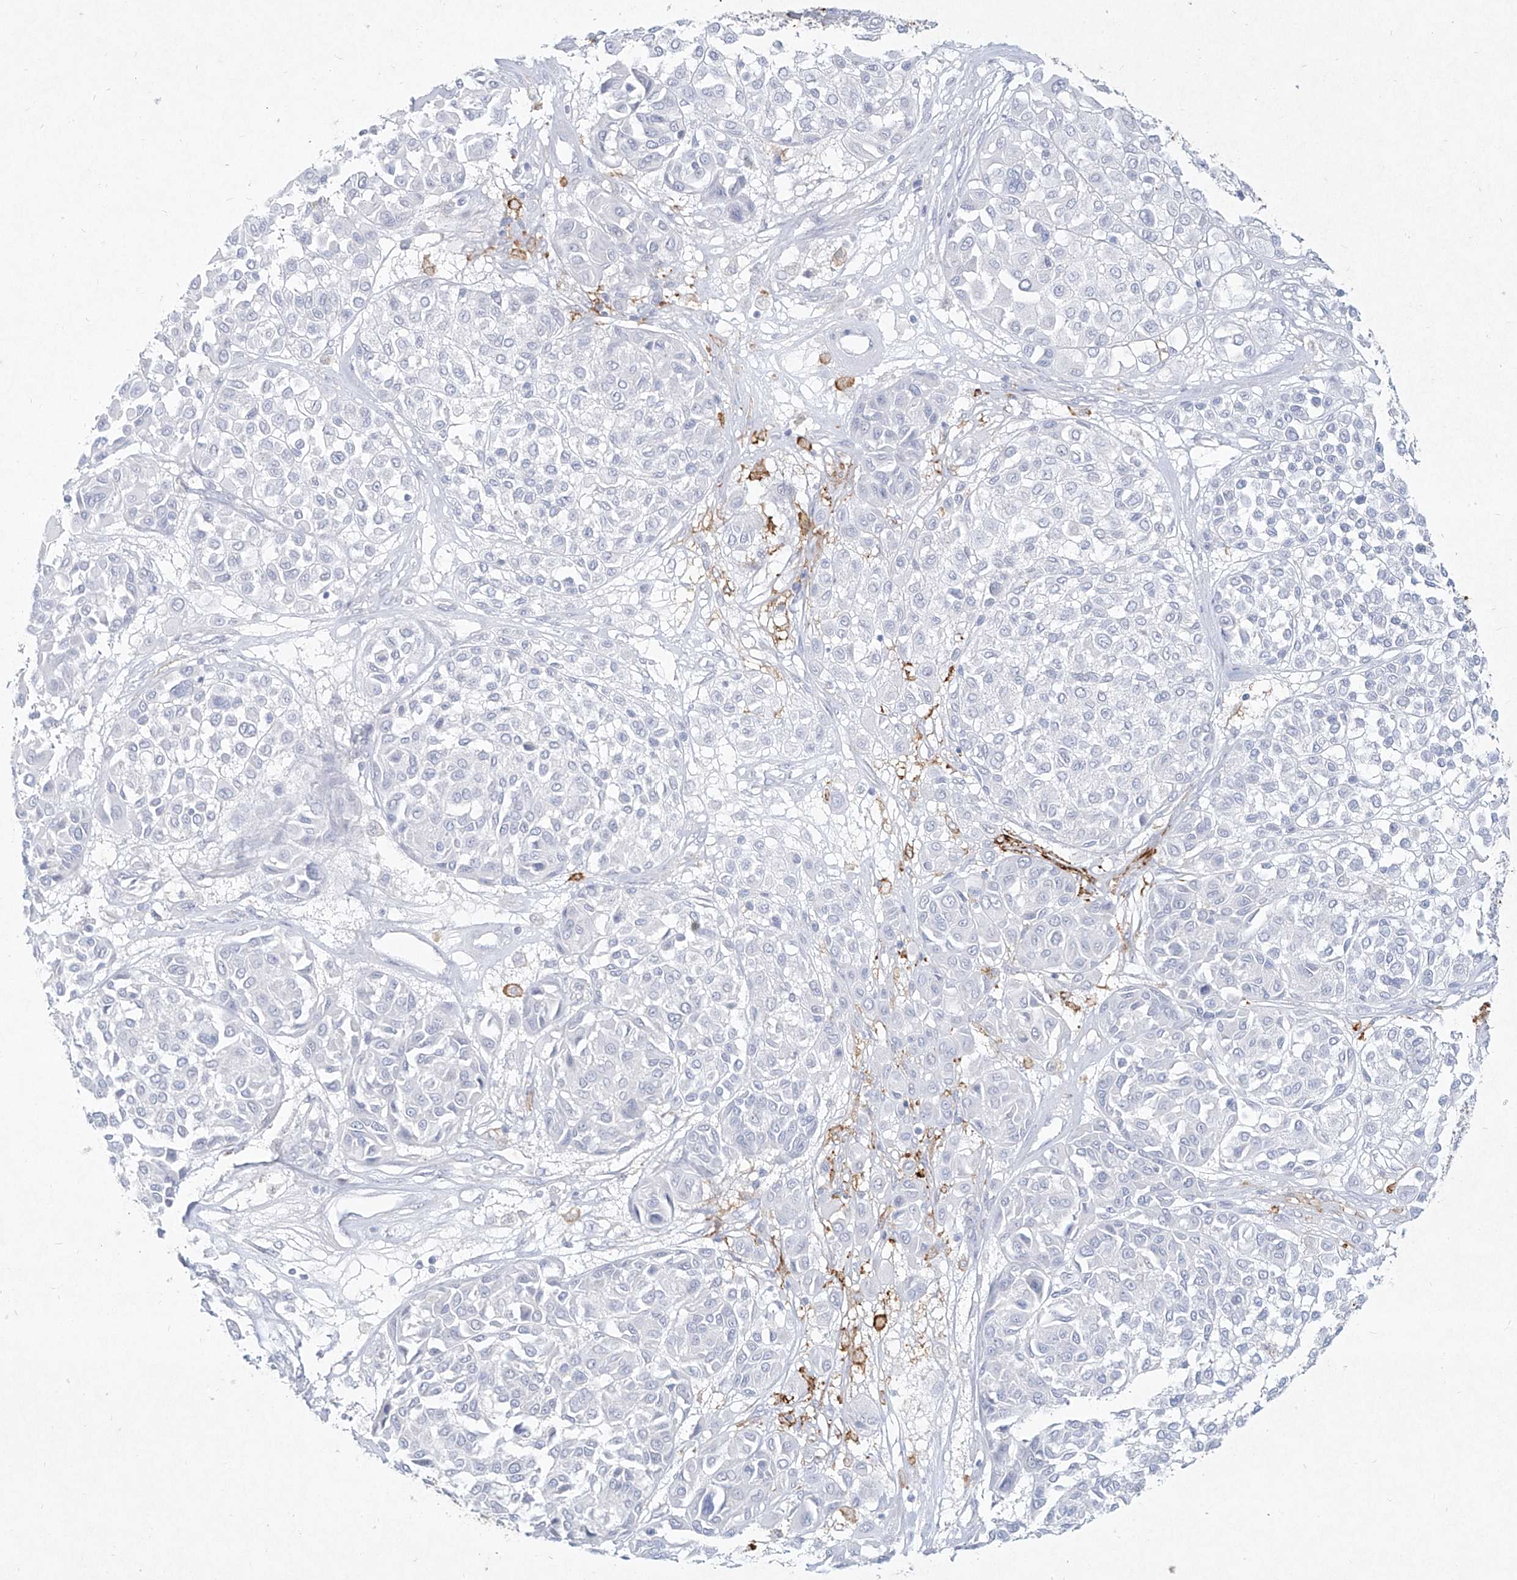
{"staining": {"intensity": "negative", "quantity": "none", "location": "none"}, "tissue": "melanoma", "cell_type": "Tumor cells", "image_type": "cancer", "snomed": [{"axis": "morphology", "description": "Malignant melanoma, Metastatic site"}, {"axis": "topography", "description": "Soft tissue"}], "caption": "Micrograph shows no significant protein expression in tumor cells of melanoma.", "gene": "CD209", "patient": {"sex": "male", "age": 41}}